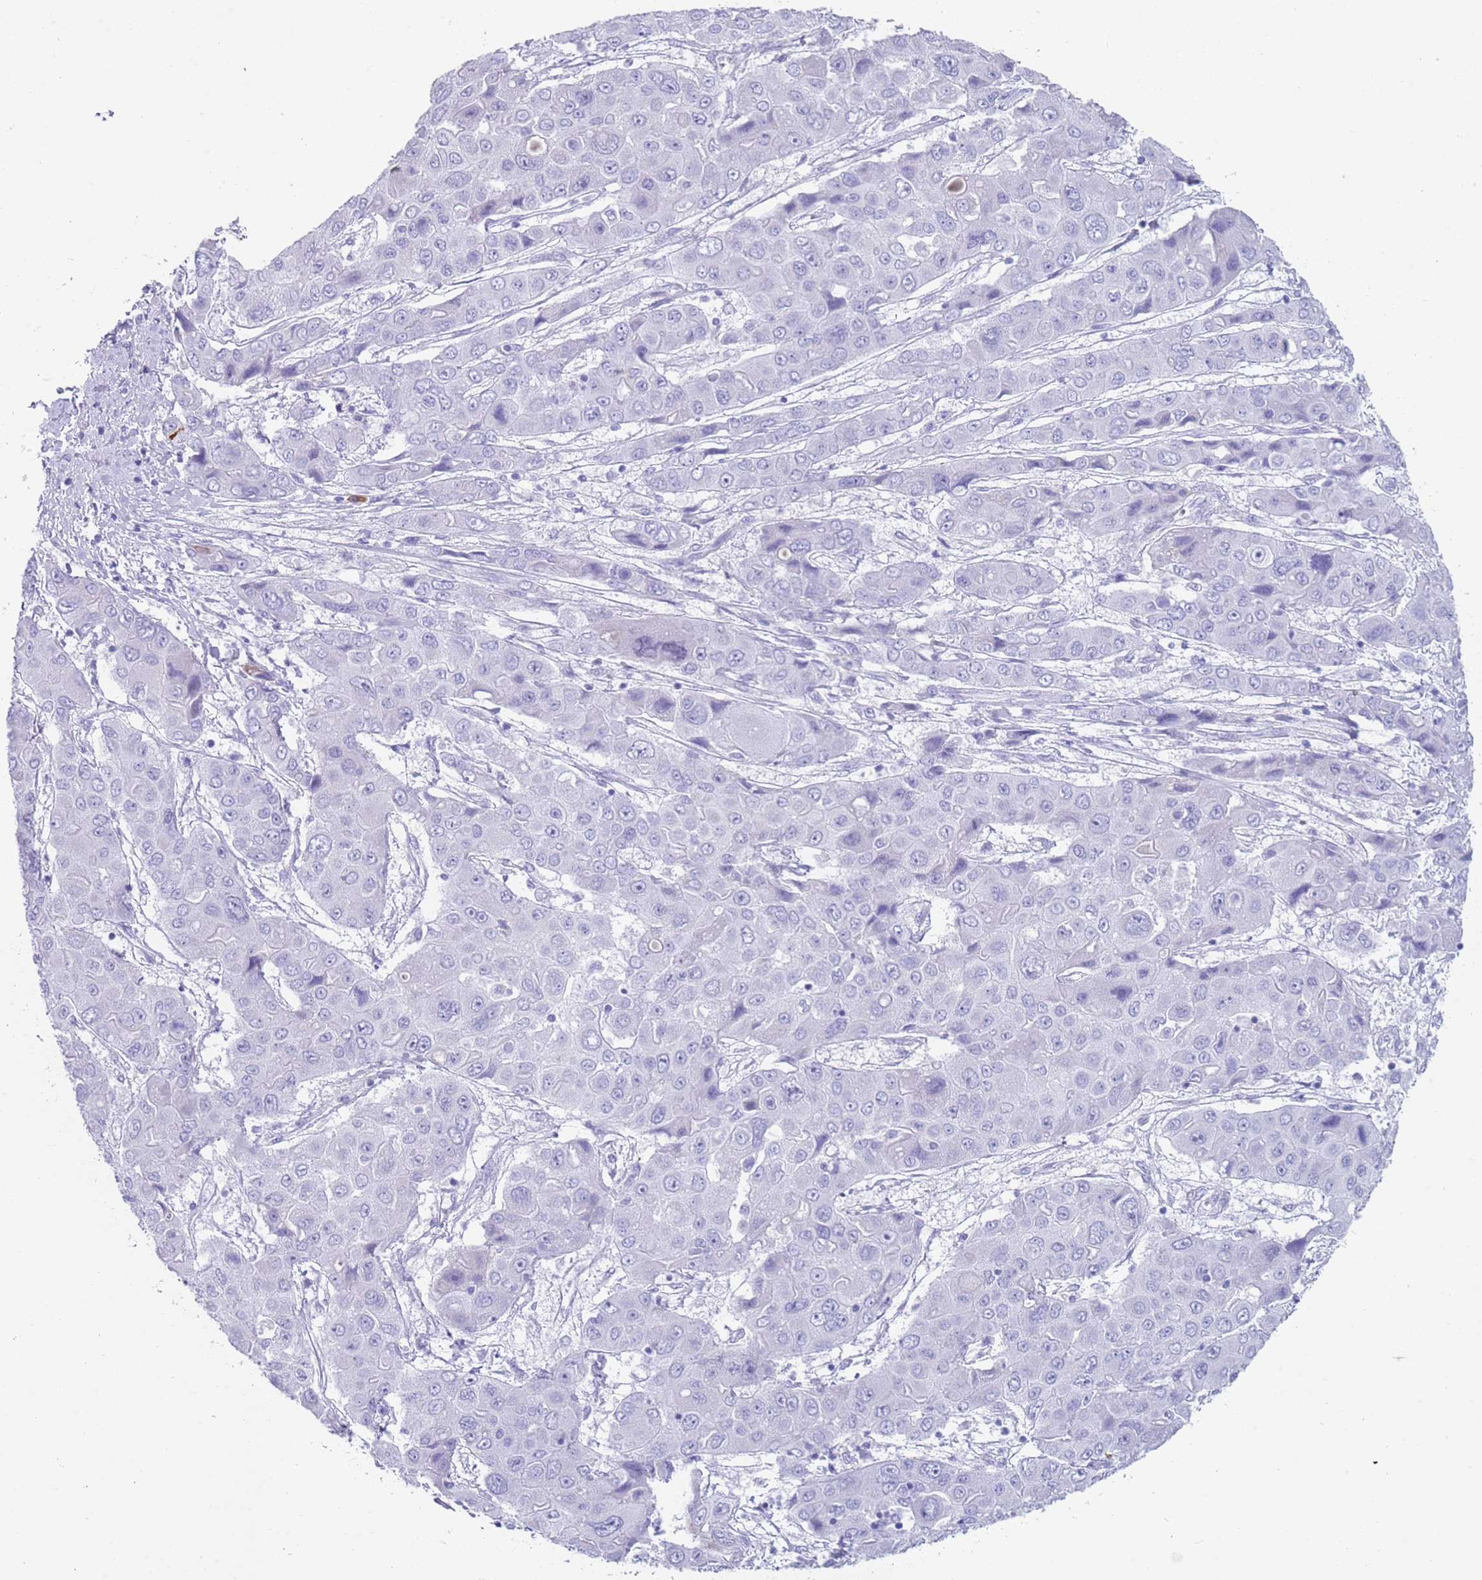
{"staining": {"intensity": "negative", "quantity": "none", "location": "none"}, "tissue": "liver cancer", "cell_type": "Tumor cells", "image_type": "cancer", "snomed": [{"axis": "morphology", "description": "Cholangiocarcinoma"}, {"axis": "topography", "description": "Liver"}], "caption": "The IHC photomicrograph has no significant positivity in tumor cells of liver cancer (cholangiocarcinoma) tissue. (Stains: DAB (3,3'-diaminobenzidine) IHC with hematoxylin counter stain, Microscopy: brightfield microscopy at high magnification).", "gene": "CPXM2", "patient": {"sex": "male", "age": 67}}